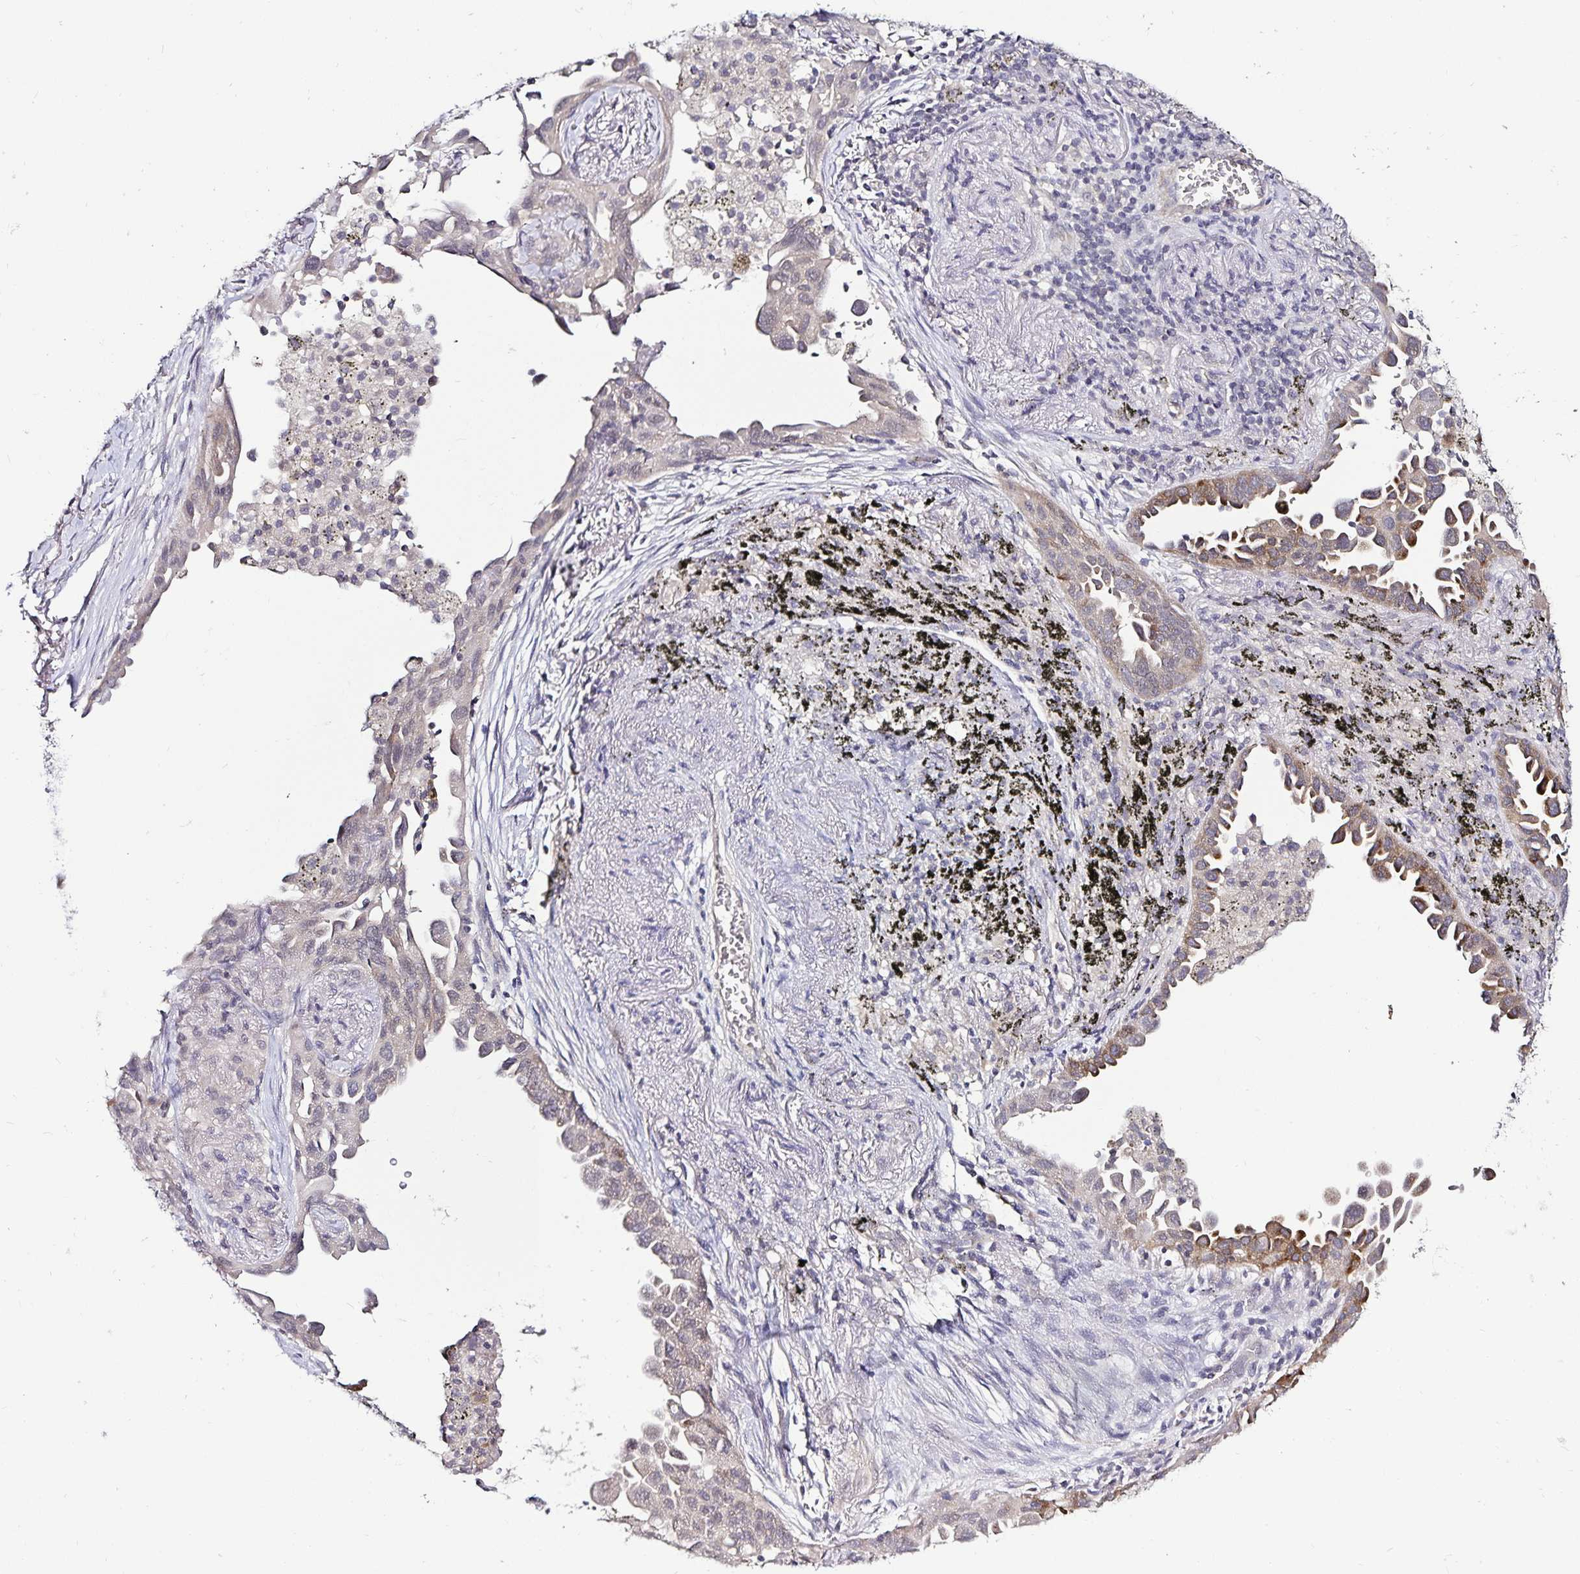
{"staining": {"intensity": "moderate", "quantity": "25%-75%", "location": "cytoplasmic/membranous"}, "tissue": "lung cancer", "cell_type": "Tumor cells", "image_type": "cancer", "snomed": [{"axis": "morphology", "description": "Adenocarcinoma, NOS"}, {"axis": "topography", "description": "Lung"}], "caption": "Moderate cytoplasmic/membranous positivity for a protein is identified in about 25%-75% of tumor cells of adenocarcinoma (lung) using immunohistochemistry (IHC).", "gene": "ACSL5", "patient": {"sex": "male", "age": 68}}